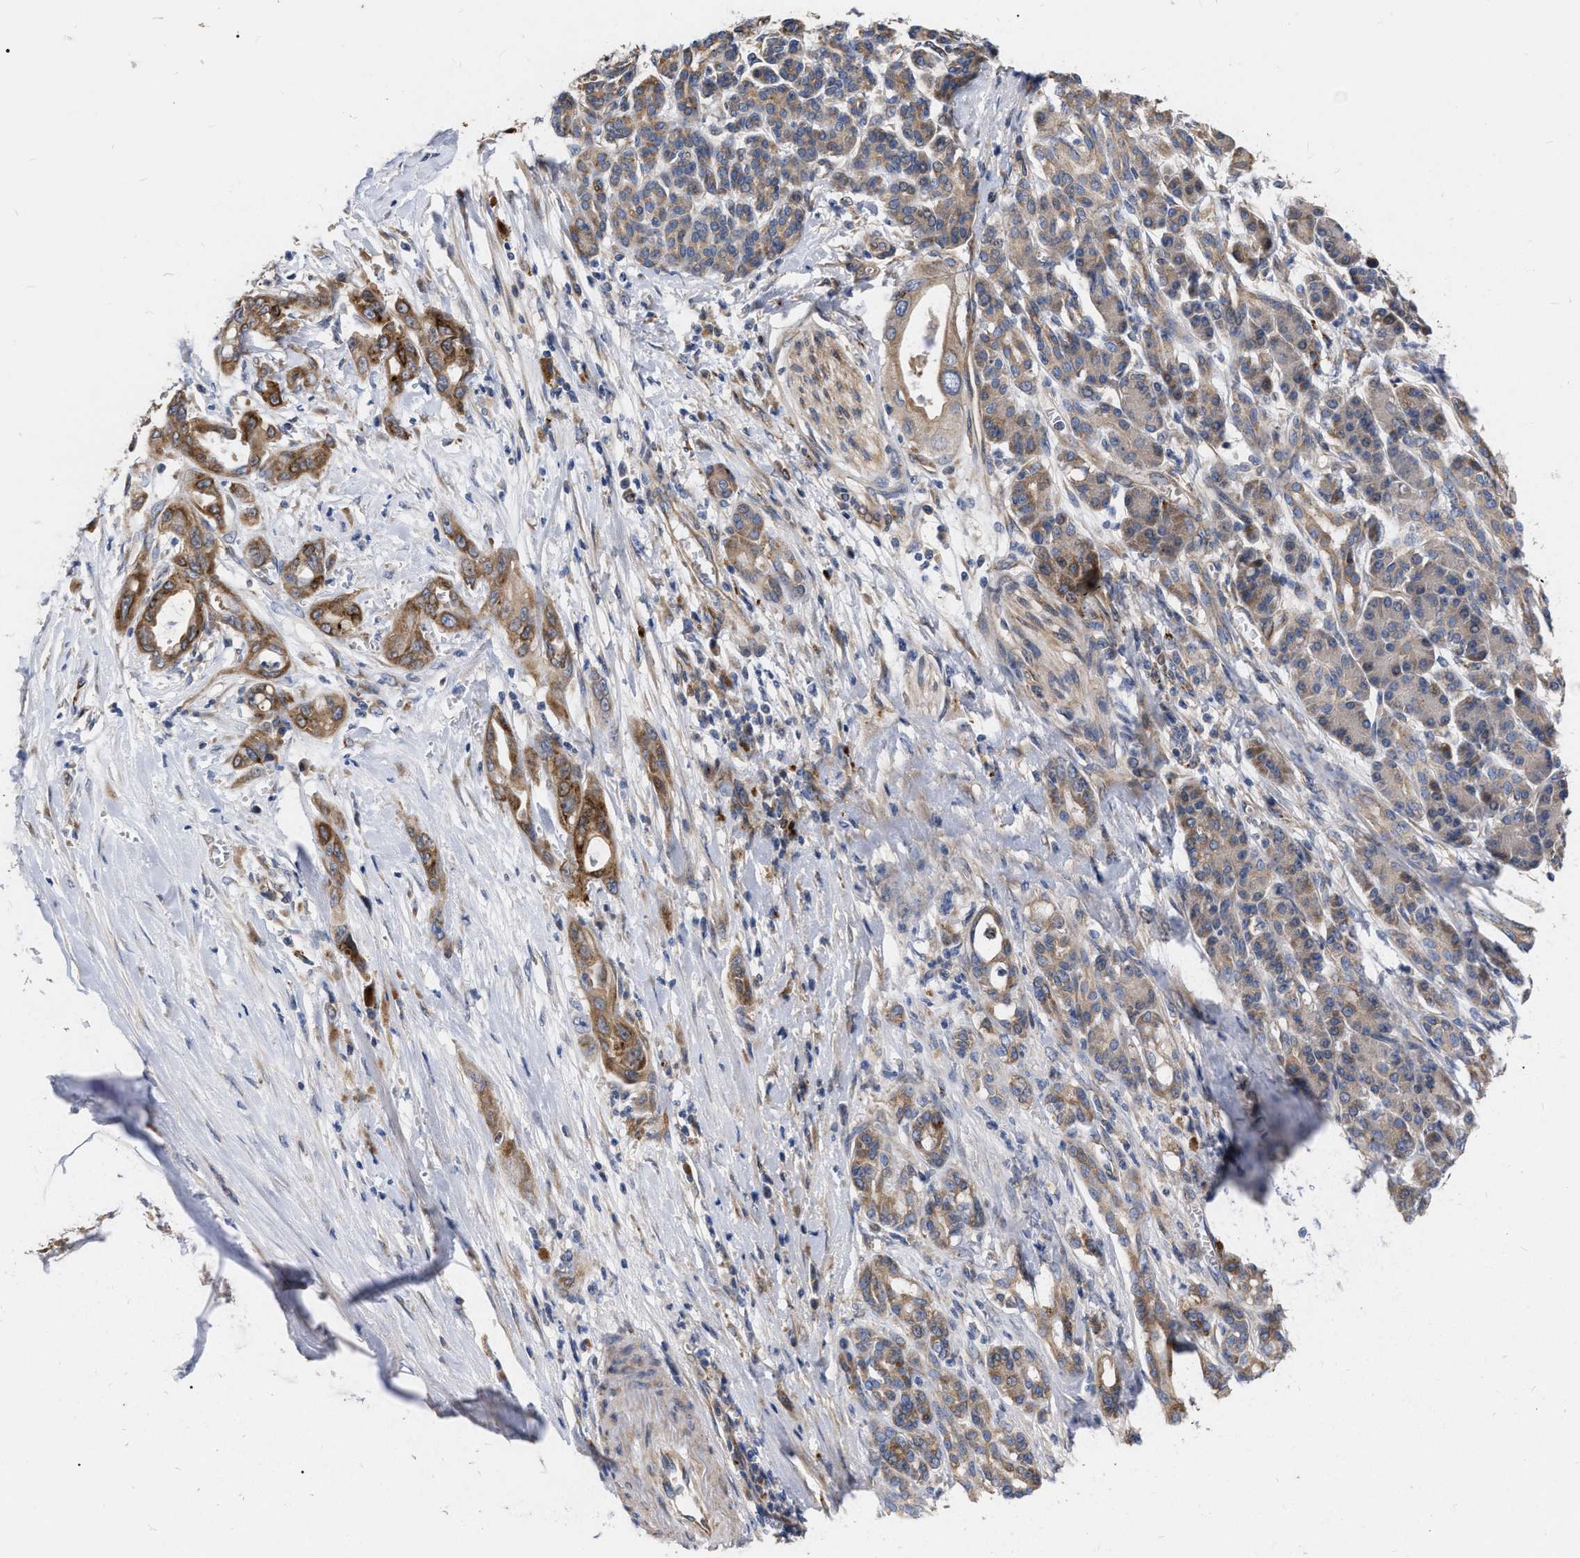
{"staining": {"intensity": "moderate", "quantity": ">75%", "location": "cytoplasmic/membranous"}, "tissue": "pancreatic cancer", "cell_type": "Tumor cells", "image_type": "cancer", "snomed": [{"axis": "morphology", "description": "Adenocarcinoma, NOS"}, {"axis": "topography", "description": "Pancreas"}], "caption": "Immunohistochemical staining of pancreatic adenocarcinoma displays medium levels of moderate cytoplasmic/membranous protein staining in about >75% of tumor cells.", "gene": "MLST8", "patient": {"sex": "male", "age": 59}}